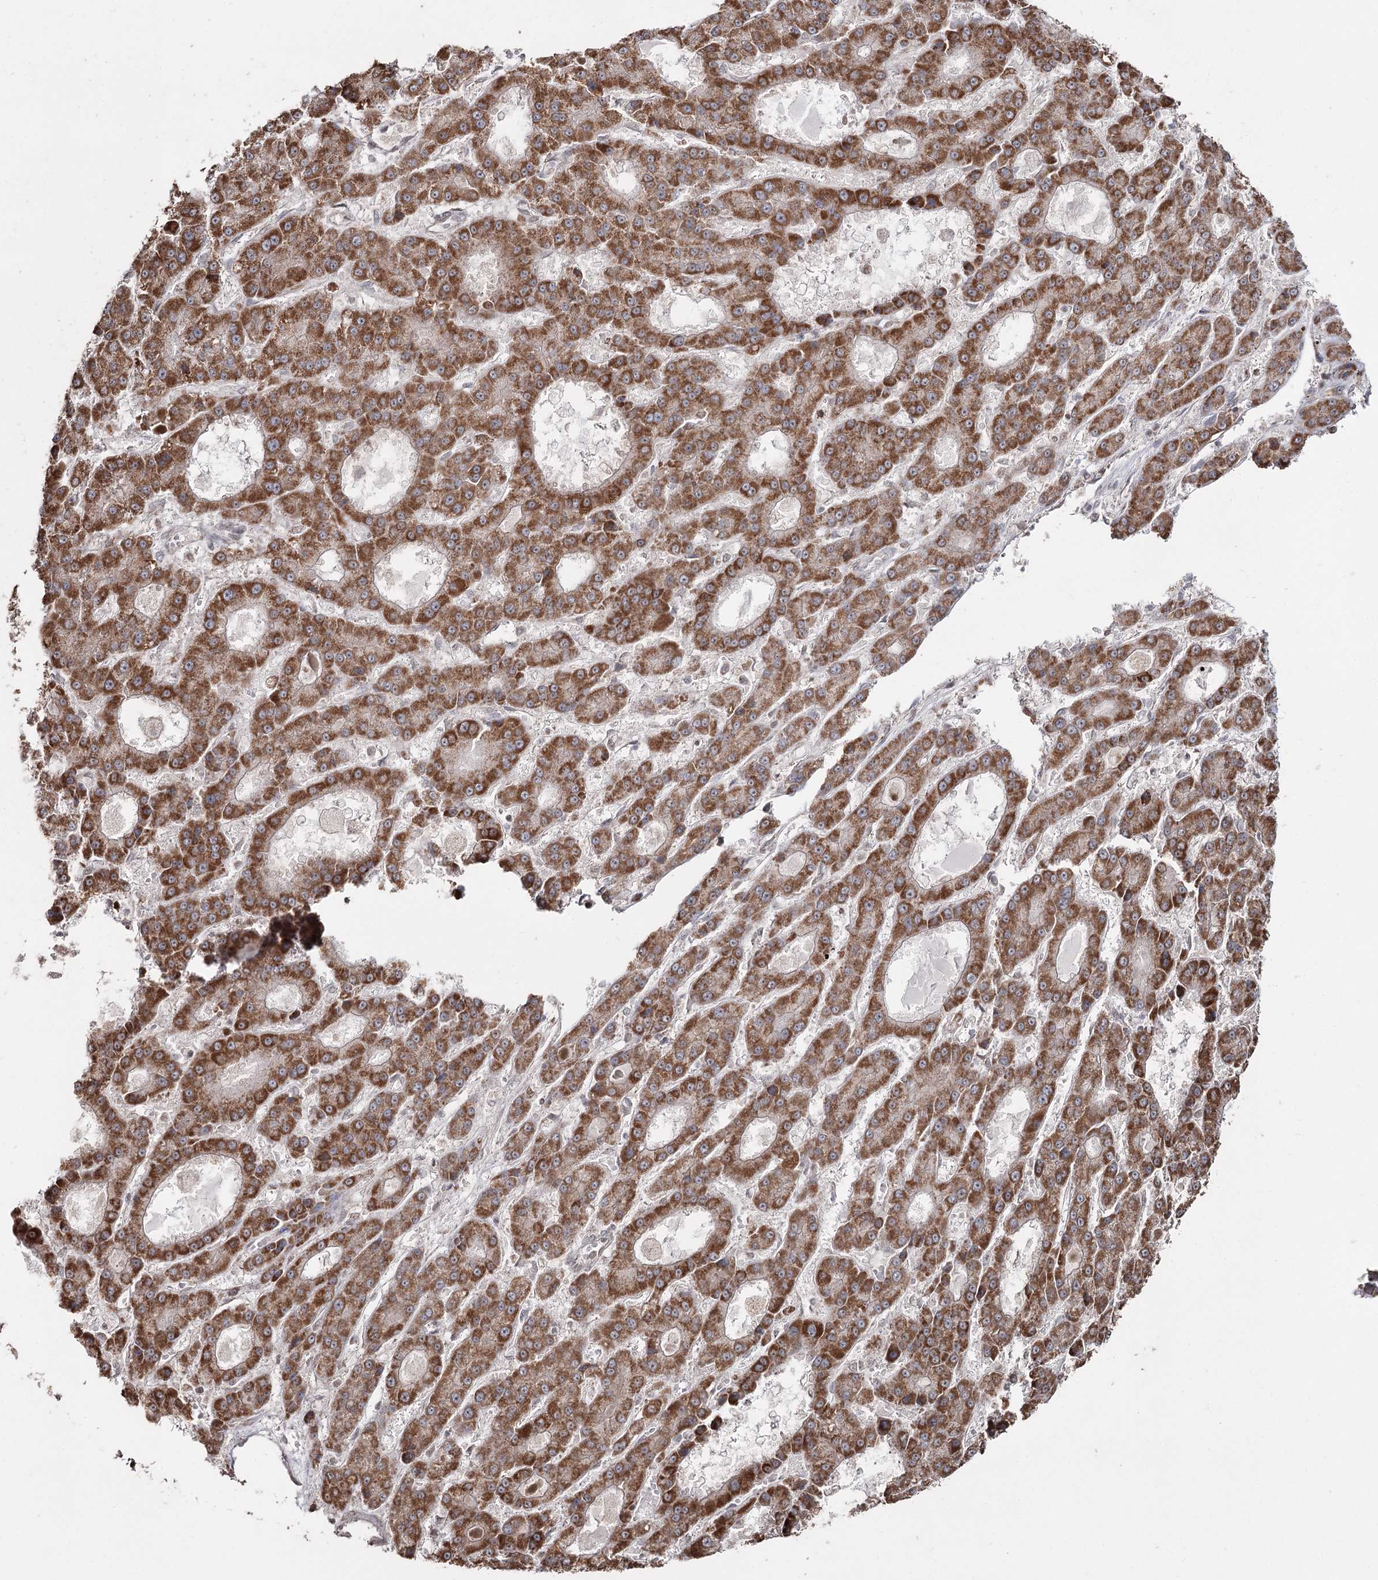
{"staining": {"intensity": "moderate", "quantity": ">75%", "location": "cytoplasmic/membranous"}, "tissue": "liver cancer", "cell_type": "Tumor cells", "image_type": "cancer", "snomed": [{"axis": "morphology", "description": "Carcinoma, Hepatocellular, NOS"}, {"axis": "topography", "description": "Liver"}], "caption": "Liver cancer (hepatocellular carcinoma) tissue demonstrates moderate cytoplasmic/membranous expression in about >75% of tumor cells, visualized by immunohistochemistry.", "gene": "PDHX", "patient": {"sex": "male", "age": 70}}